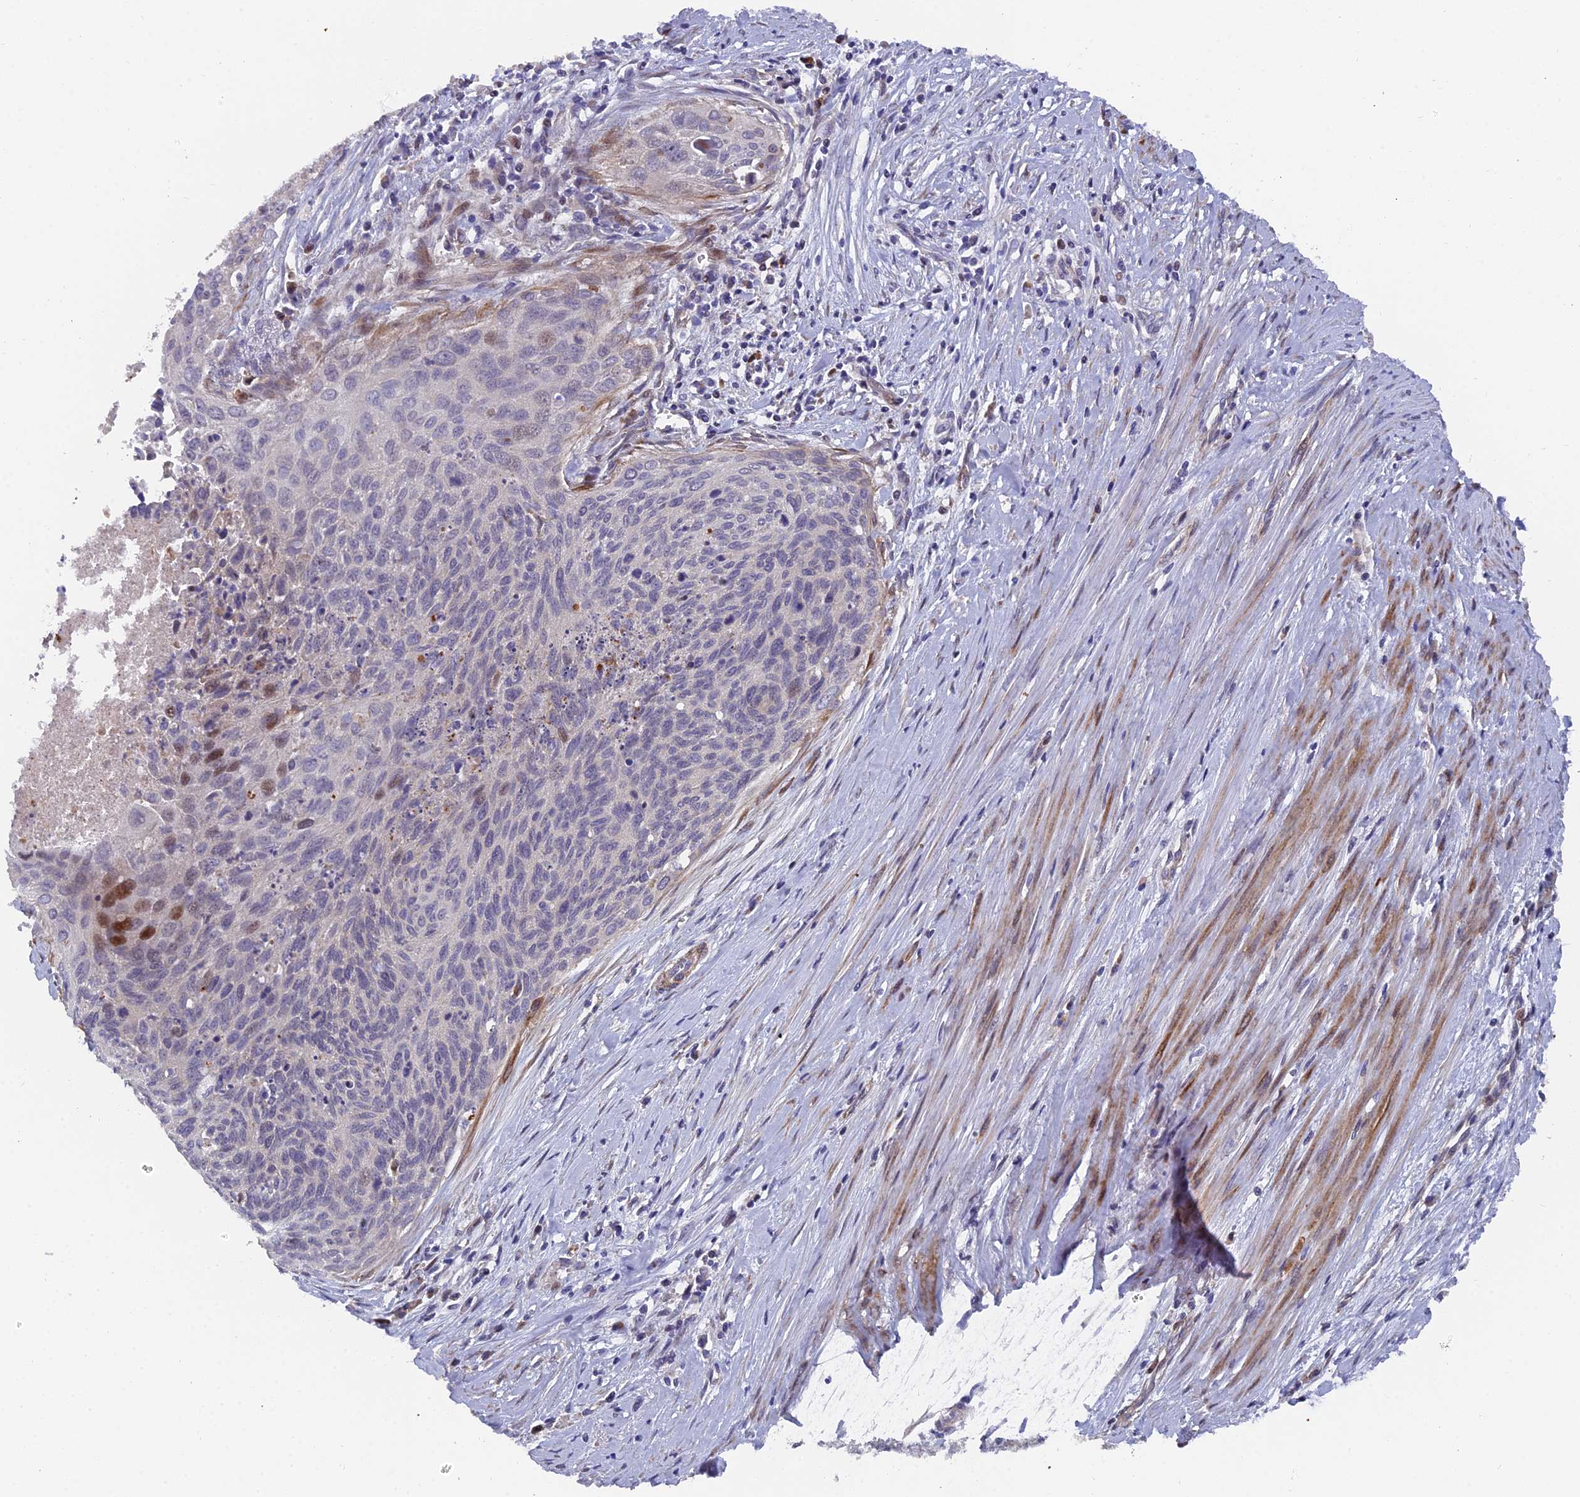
{"staining": {"intensity": "strong", "quantity": "<25%", "location": "nuclear"}, "tissue": "cervical cancer", "cell_type": "Tumor cells", "image_type": "cancer", "snomed": [{"axis": "morphology", "description": "Squamous cell carcinoma, NOS"}, {"axis": "topography", "description": "Cervix"}], "caption": "Protein expression analysis of cervical cancer (squamous cell carcinoma) exhibits strong nuclear positivity in approximately <25% of tumor cells.", "gene": "RAB28", "patient": {"sex": "female", "age": 55}}